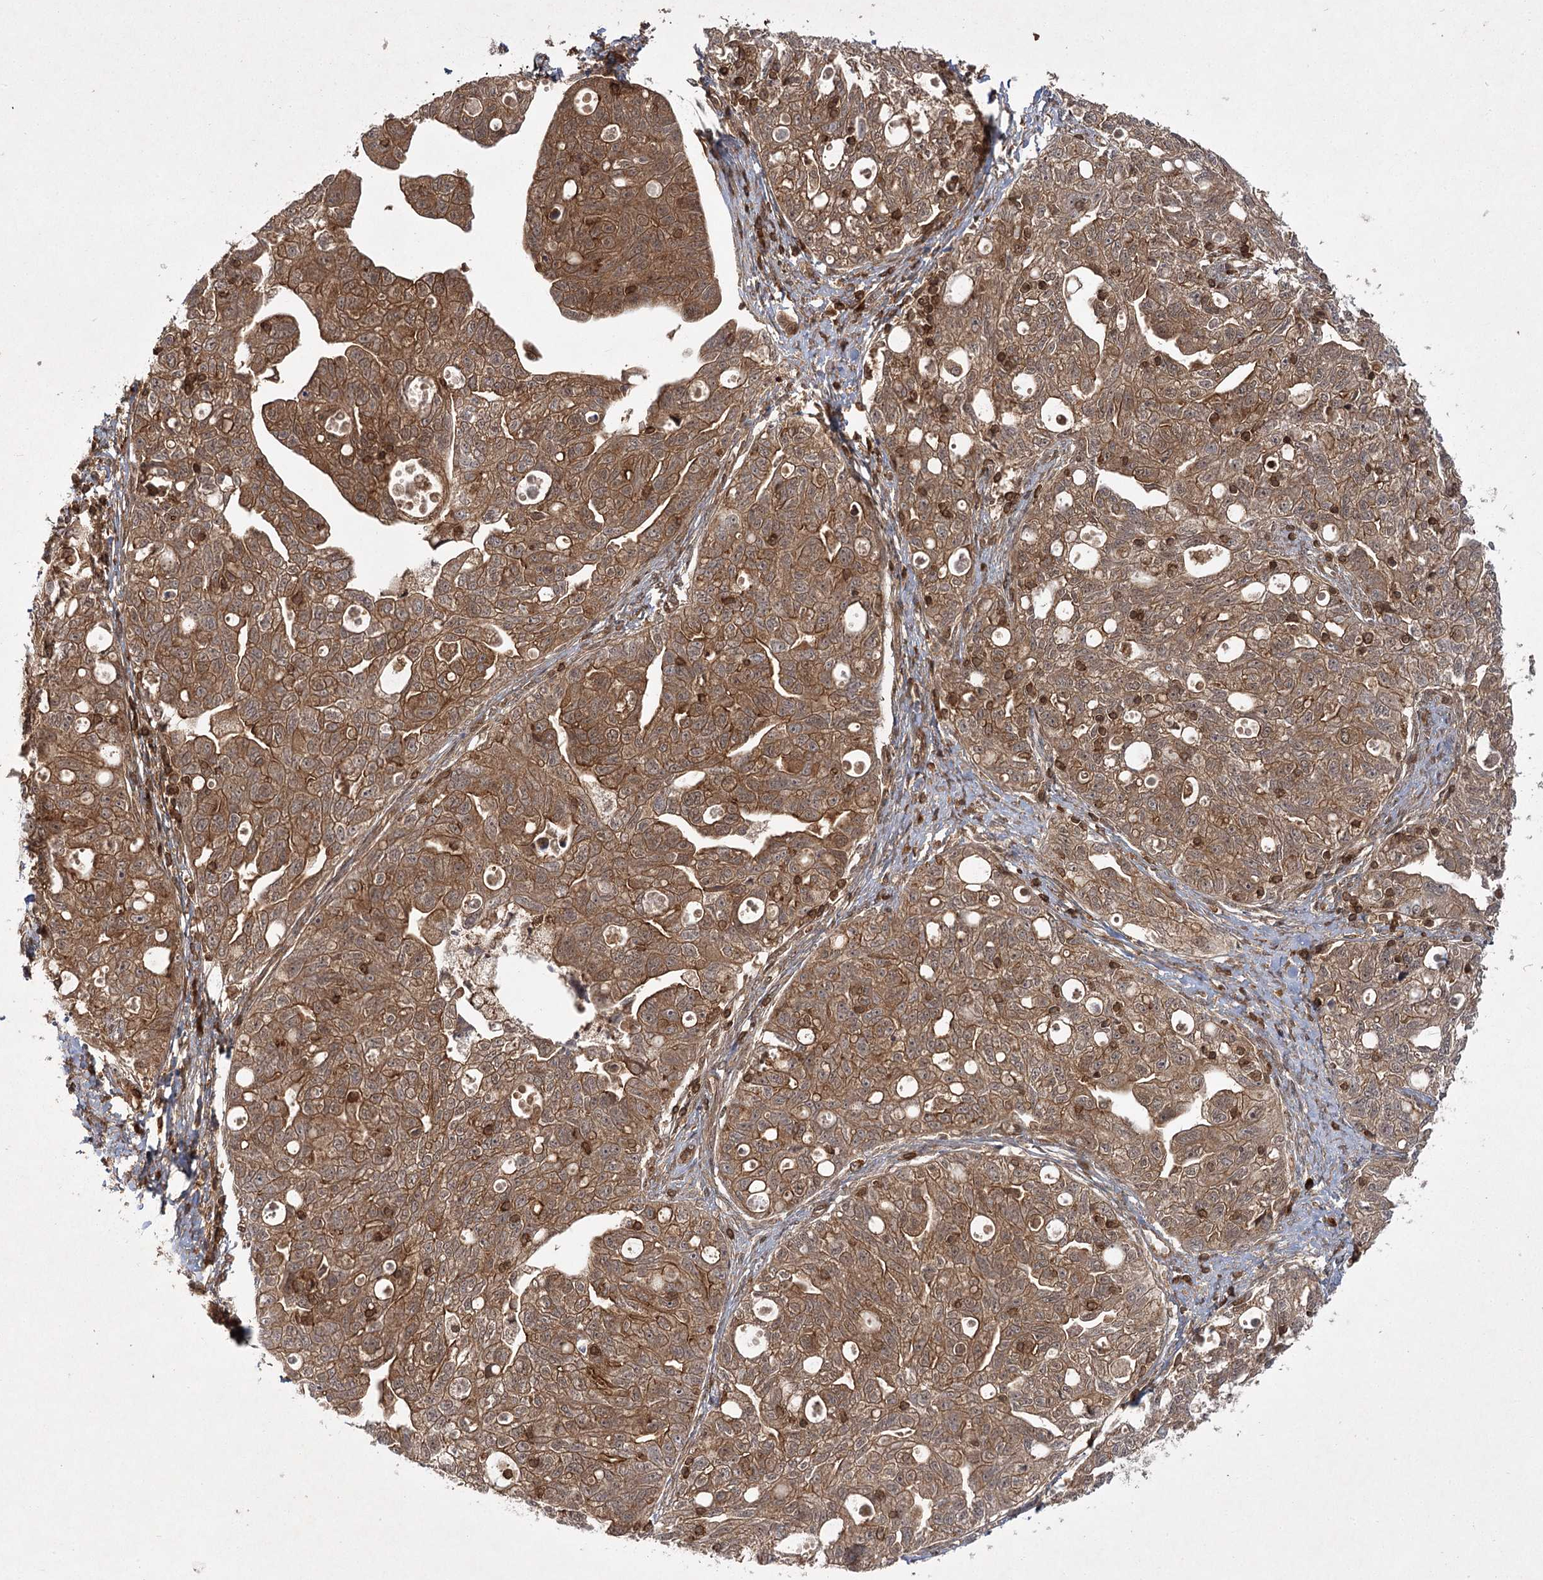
{"staining": {"intensity": "moderate", "quantity": ">75%", "location": "cytoplasmic/membranous"}, "tissue": "ovarian cancer", "cell_type": "Tumor cells", "image_type": "cancer", "snomed": [{"axis": "morphology", "description": "Carcinoma, NOS"}, {"axis": "morphology", "description": "Cystadenocarcinoma, serous, NOS"}, {"axis": "topography", "description": "Ovary"}], "caption": "DAB (3,3'-diaminobenzidine) immunohistochemical staining of ovarian carcinoma demonstrates moderate cytoplasmic/membranous protein expression in approximately >75% of tumor cells. Immunohistochemistry stains the protein of interest in brown and the nuclei are stained blue.", "gene": "MDFIC", "patient": {"sex": "female", "age": 69}}